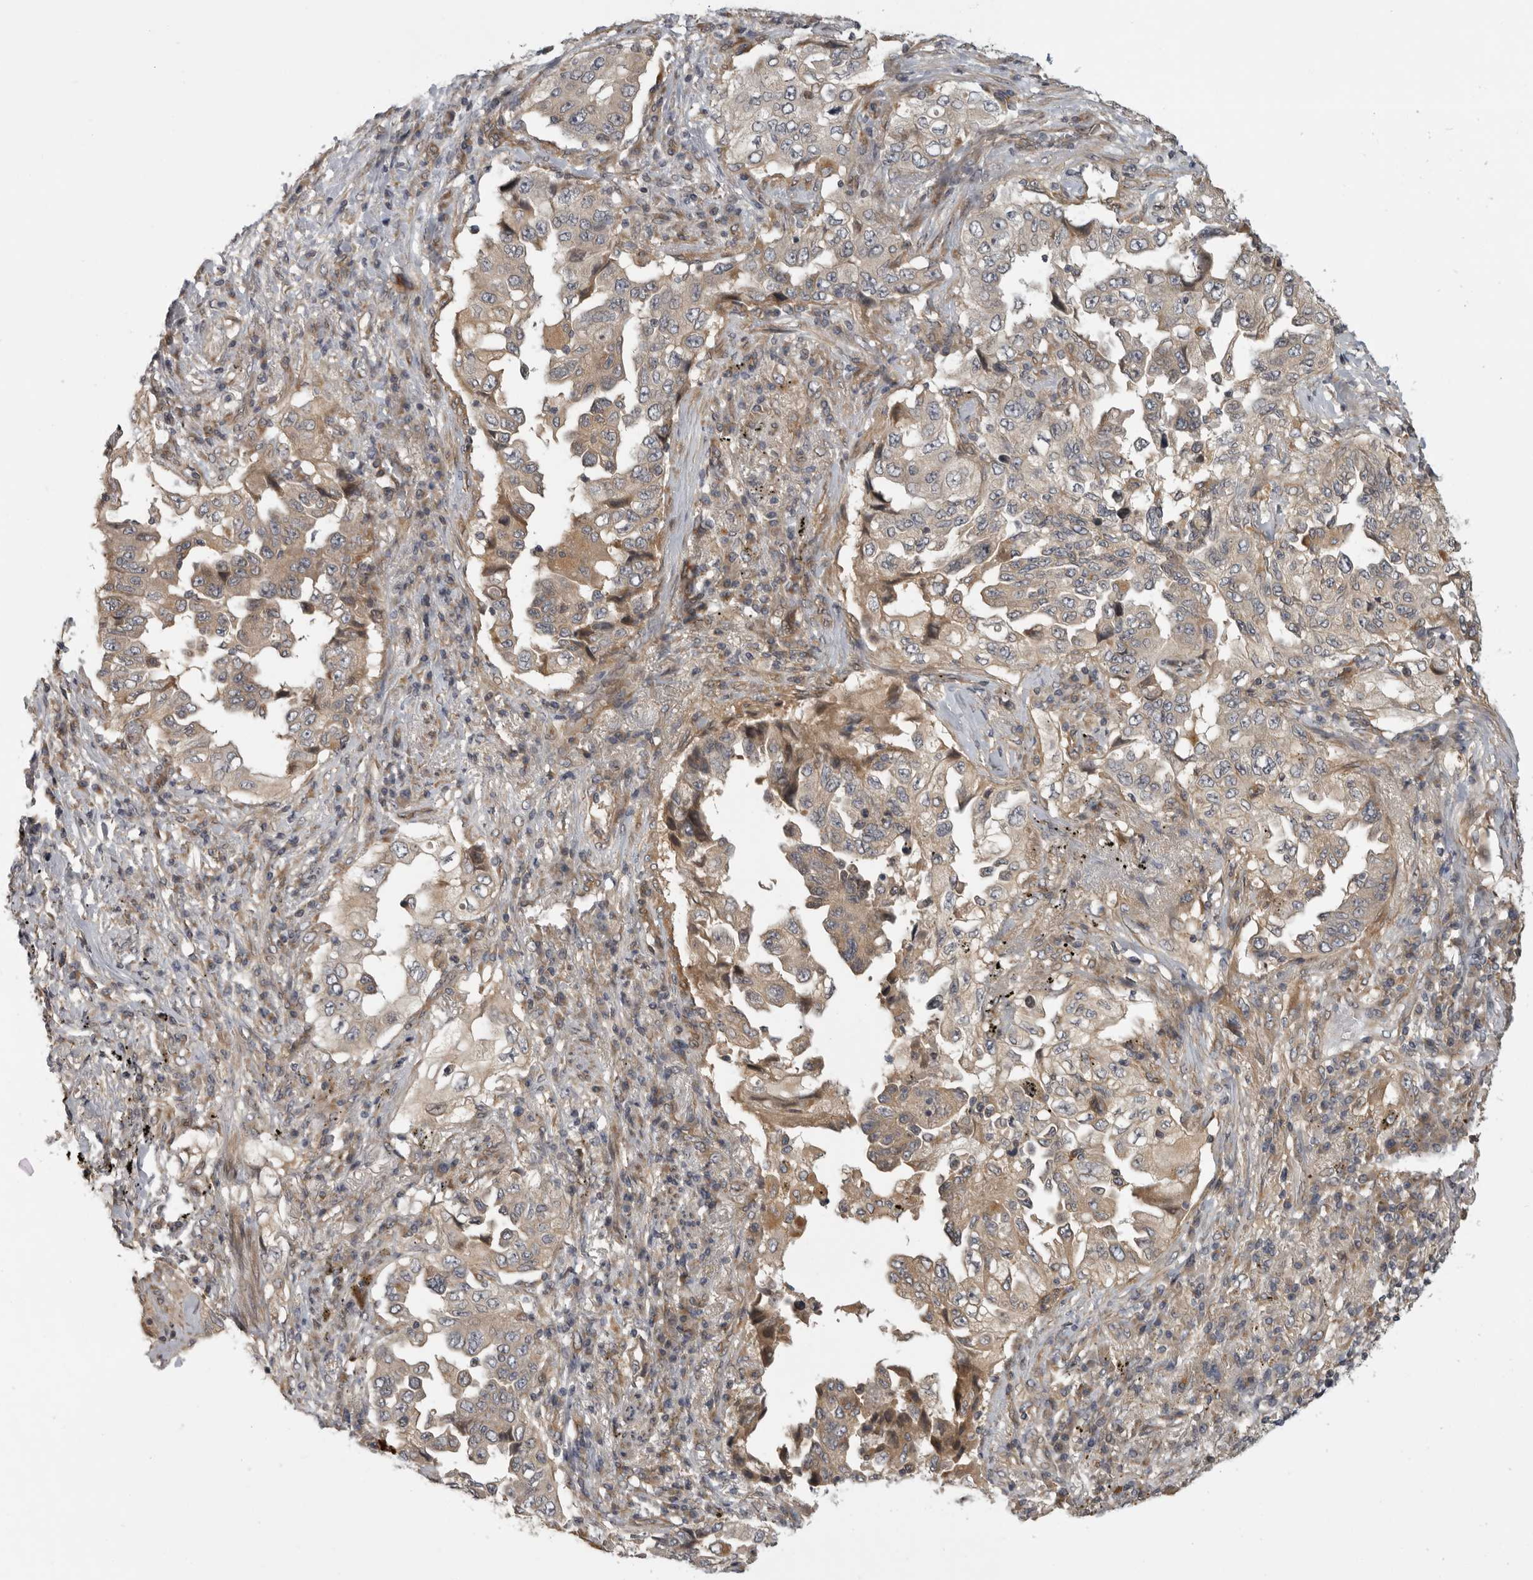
{"staining": {"intensity": "weak", "quantity": "25%-75%", "location": "cytoplasmic/membranous"}, "tissue": "lung cancer", "cell_type": "Tumor cells", "image_type": "cancer", "snomed": [{"axis": "morphology", "description": "Adenocarcinoma, NOS"}, {"axis": "topography", "description": "Lung"}], "caption": "Tumor cells exhibit low levels of weak cytoplasmic/membranous positivity in about 25%-75% of cells in lung cancer (adenocarcinoma).", "gene": "CUEDC1", "patient": {"sex": "female", "age": 51}}